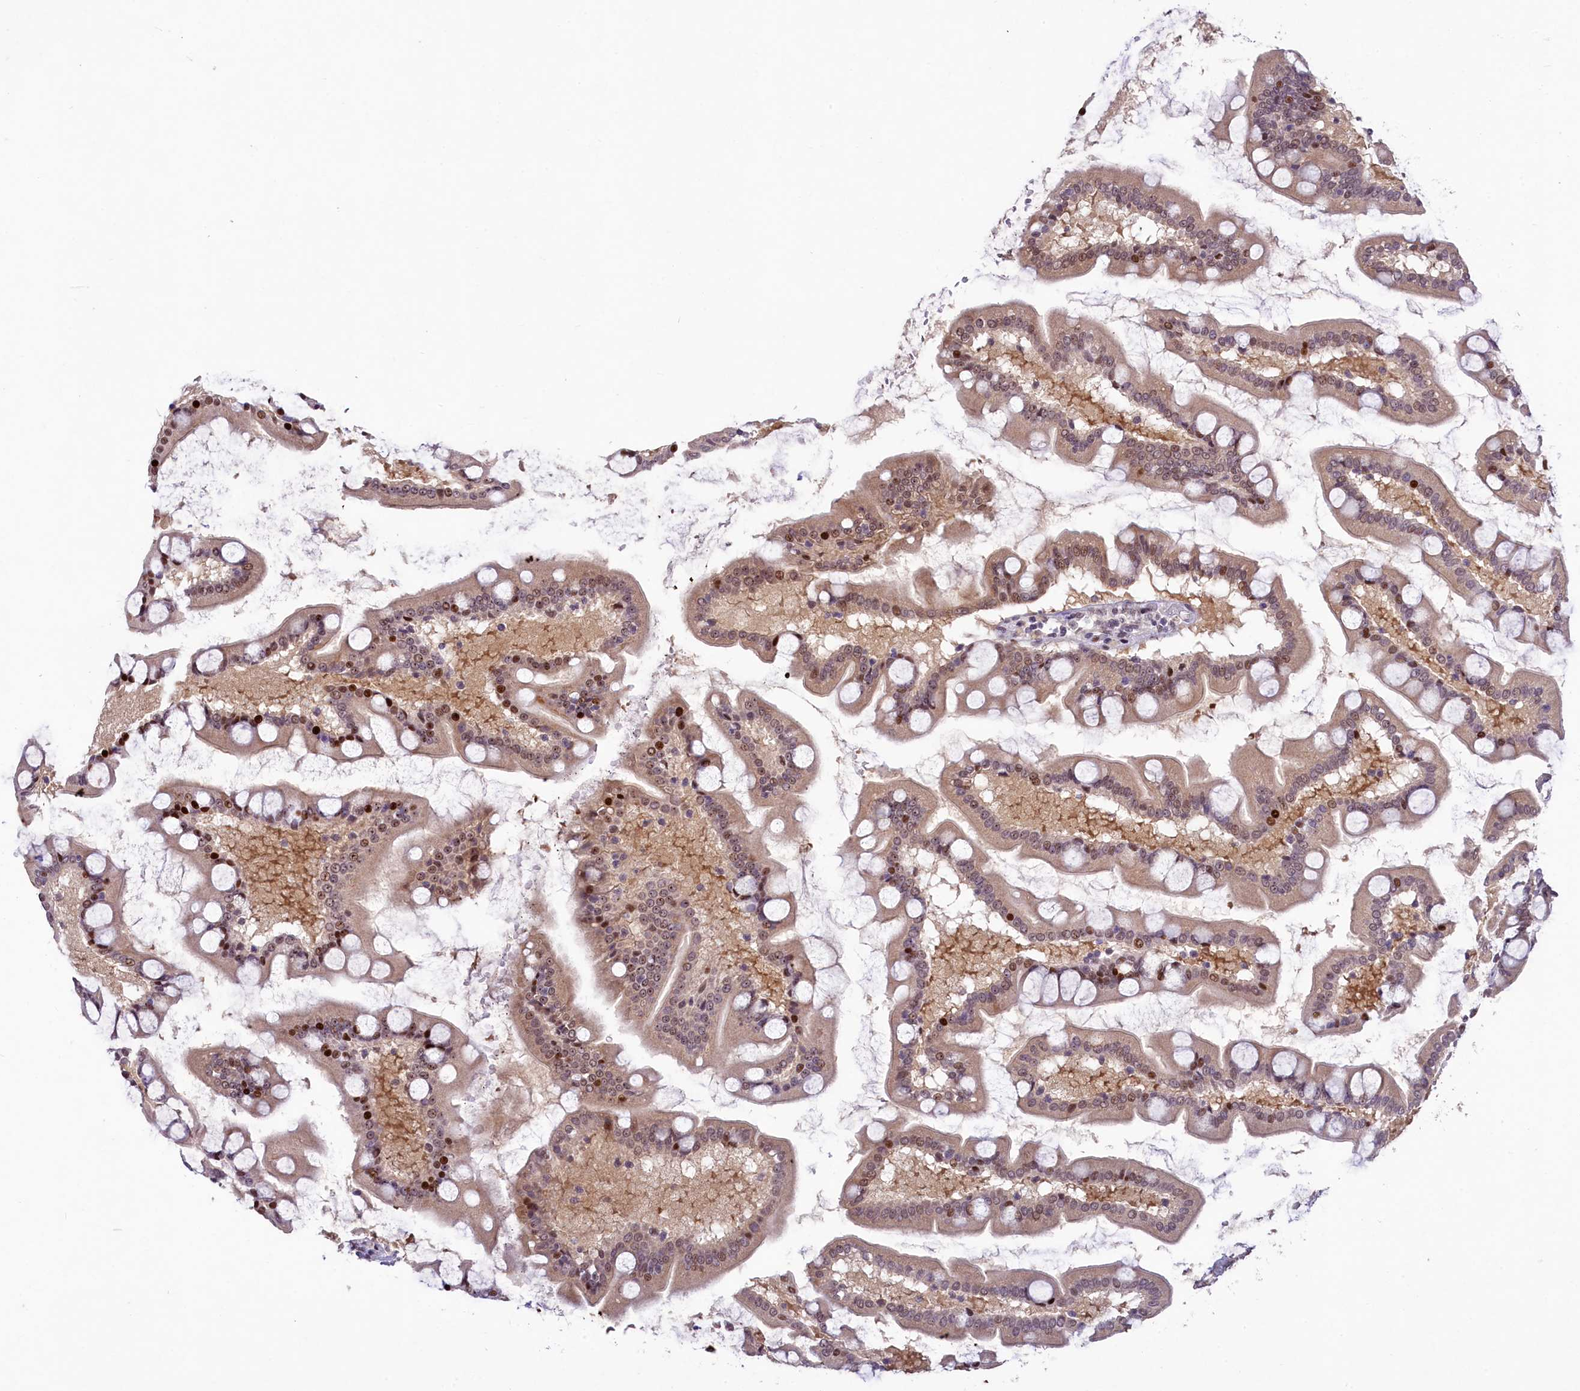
{"staining": {"intensity": "moderate", "quantity": "25%-75%", "location": "cytoplasmic/membranous,nuclear"}, "tissue": "small intestine", "cell_type": "Glandular cells", "image_type": "normal", "snomed": [{"axis": "morphology", "description": "Normal tissue, NOS"}, {"axis": "topography", "description": "Small intestine"}], "caption": "This histopathology image demonstrates IHC staining of unremarkable small intestine, with medium moderate cytoplasmic/membranous,nuclear staining in about 25%-75% of glandular cells.", "gene": "ANKS3", "patient": {"sex": "male", "age": 41}}